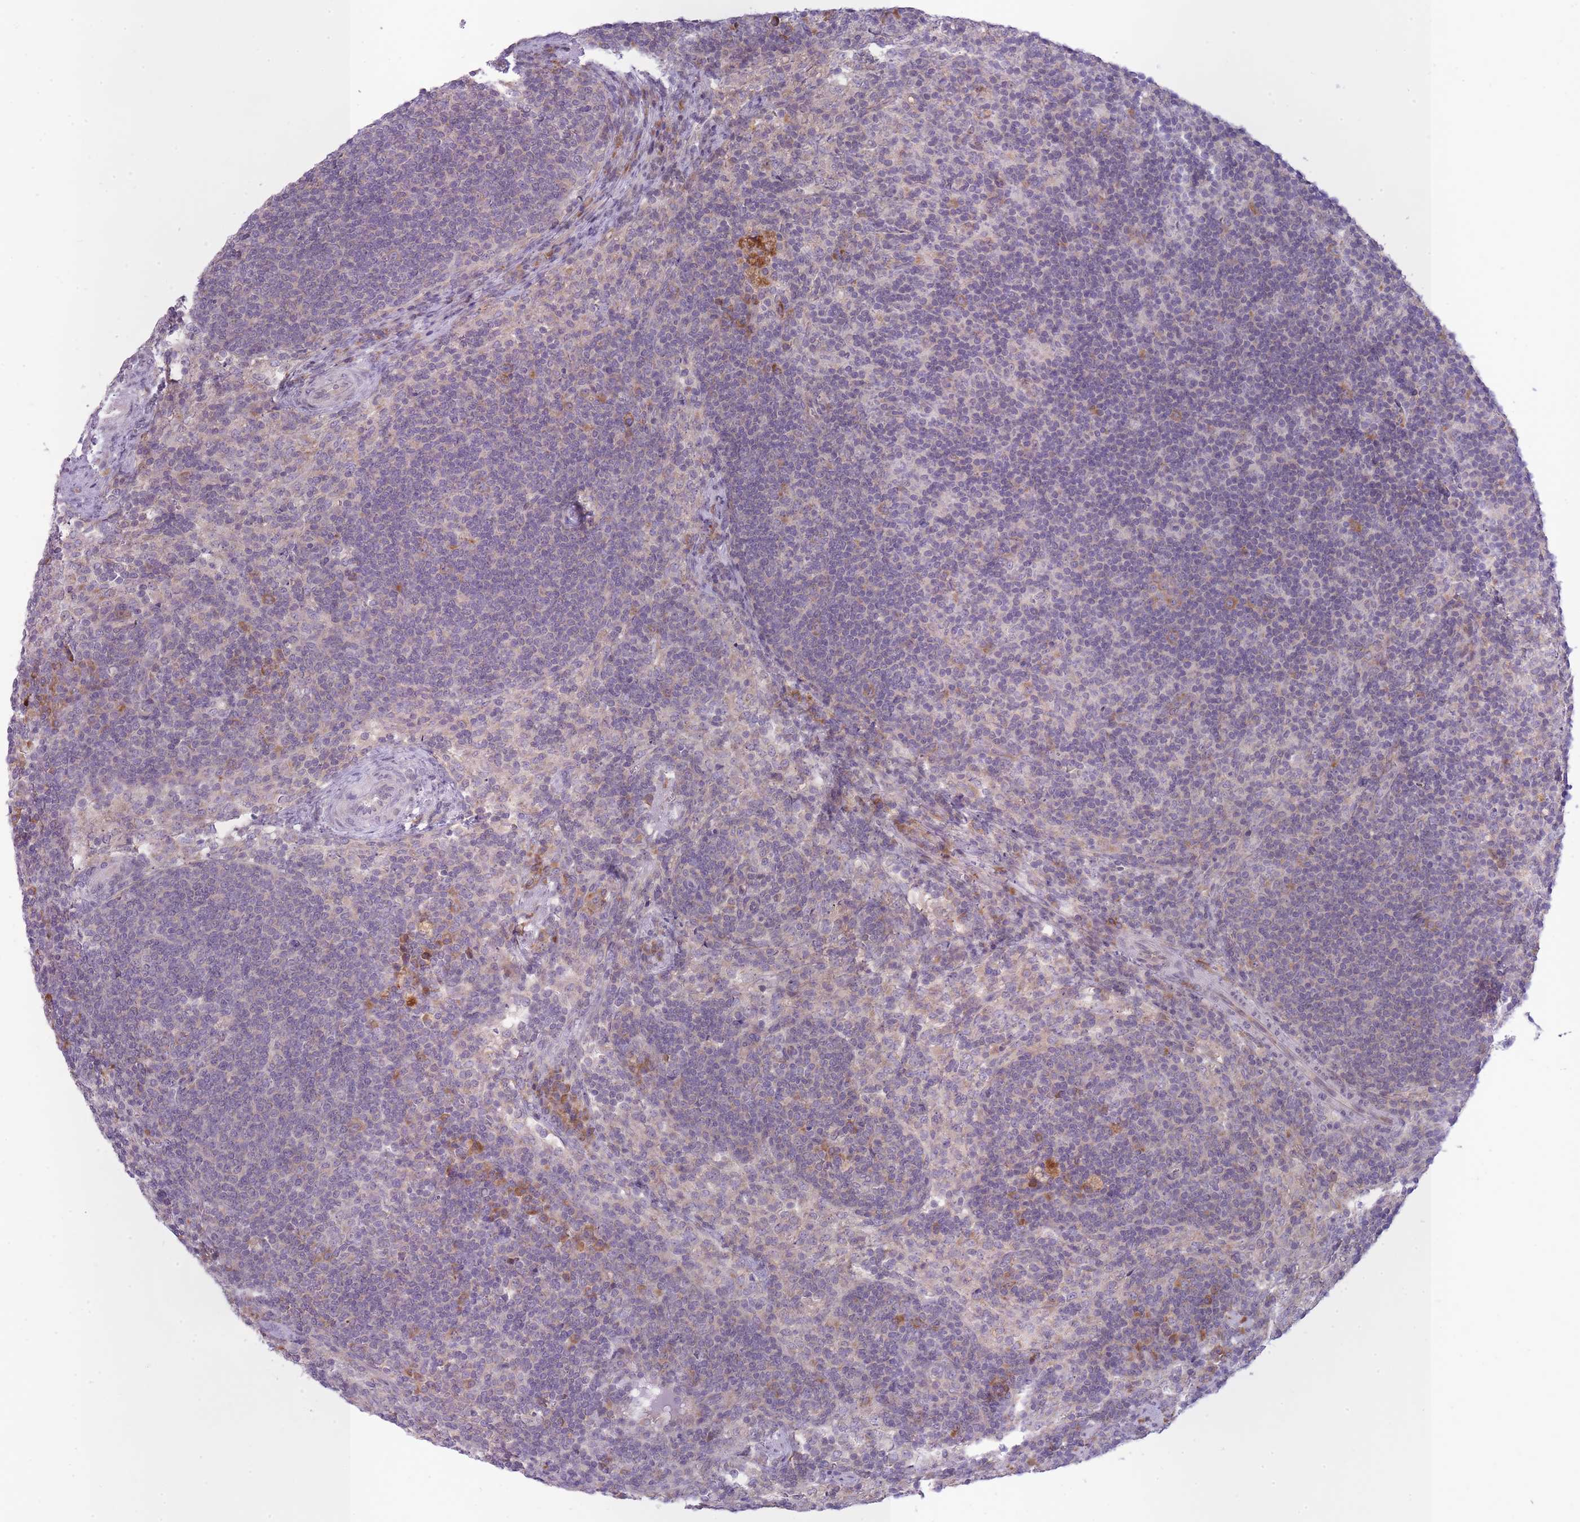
{"staining": {"intensity": "weak", "quantity": "25%-75%", "location": "cytoplasmic/membranous,nuclear"}, "tissue": "lymph node", "cell_type": "Non-germinal center cells", "image_type": "normal", "snomed": [{"axis": "morphology", "description": "Normal tissue, NOS"}, {"axis": "topography", "description": "Lymph node"}], "caption": "Lymph node stained with a brown dye displays weak cytoplasmic/membranous,nuclear positive staining in approximately 25%-75% of non-germinal center cells.", "gene": "OR5L1", "patient": {"sex": "female", "age": 30}}